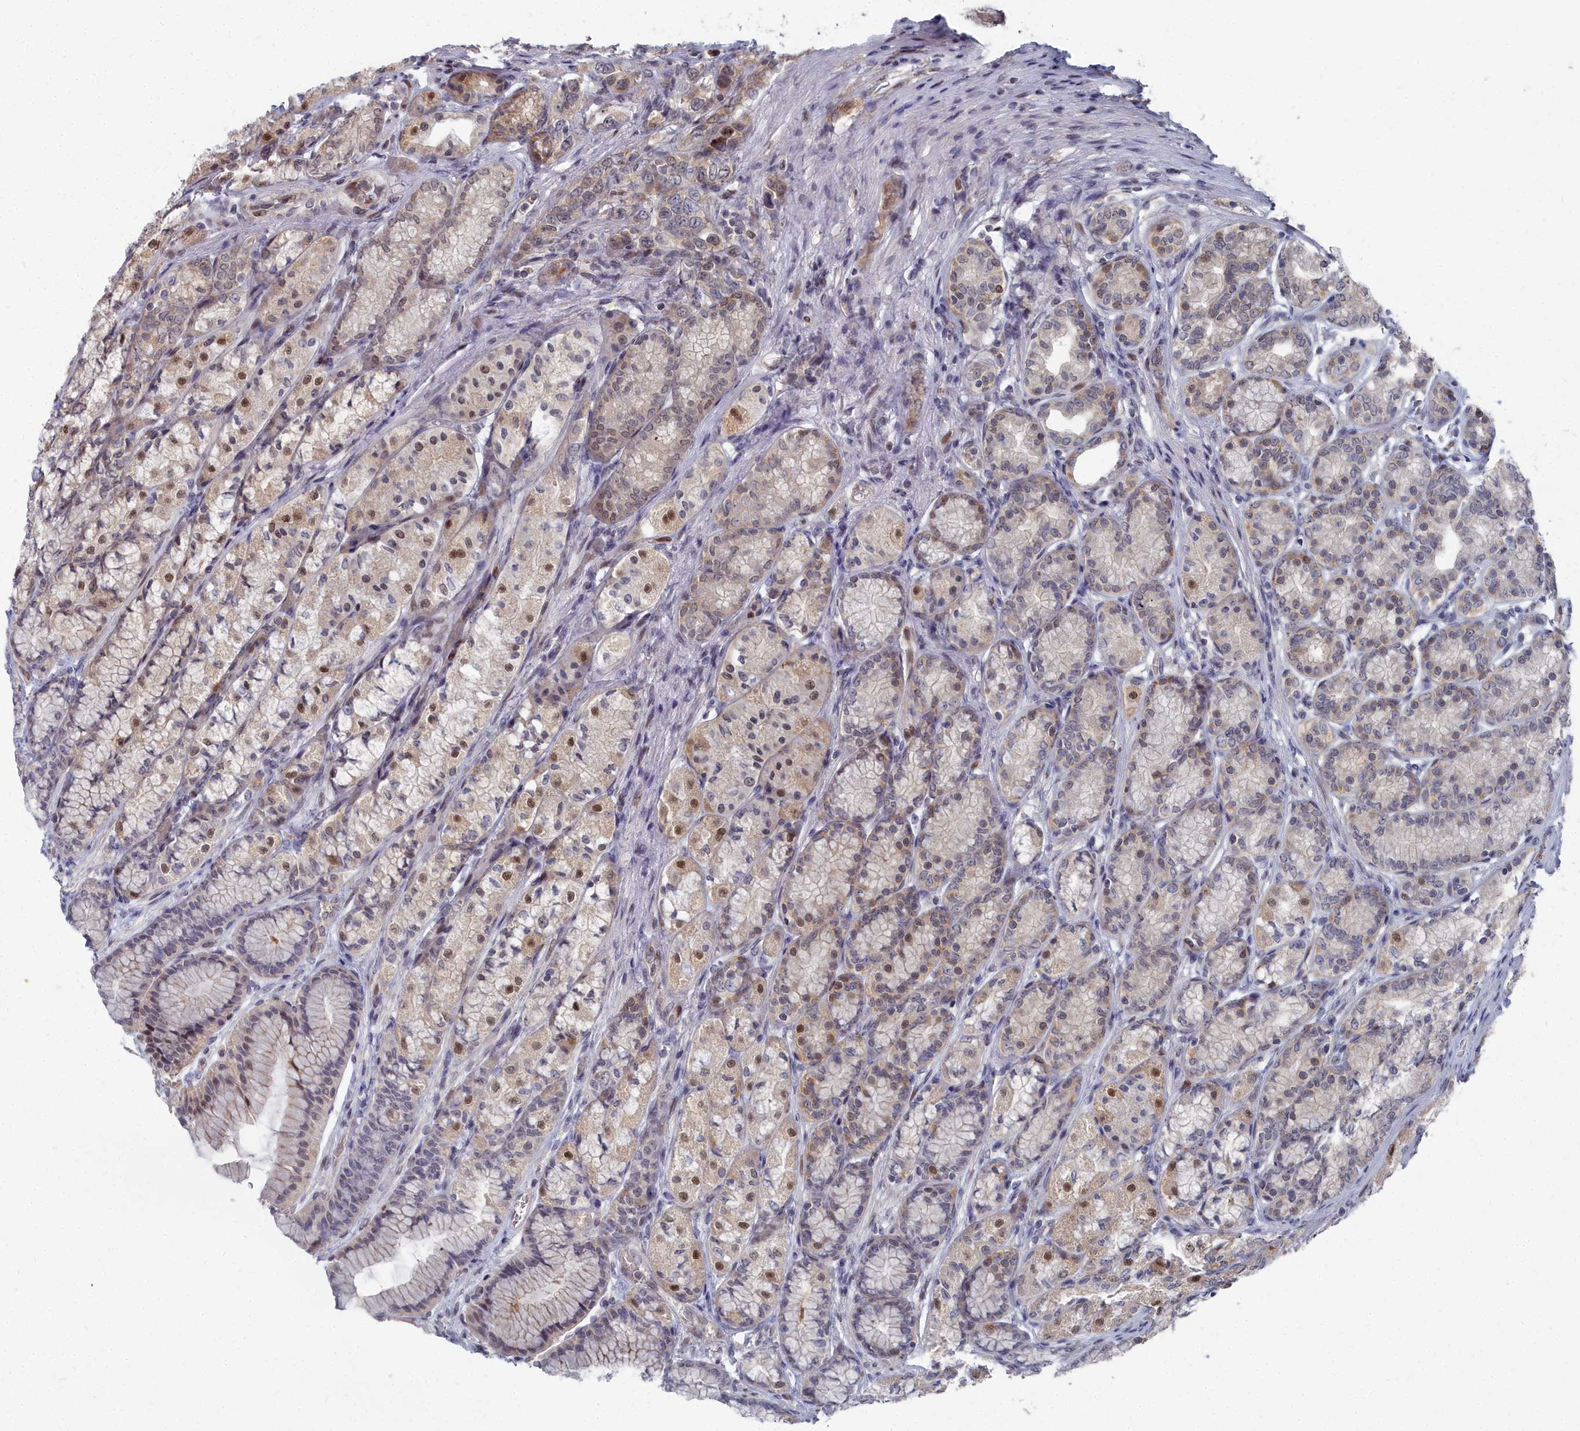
{"staining": {"intensity": "moderate", "quantity": "25%-75%", "location": "cytoplasmic/membranous,nuclear"}, "tissue": "stomach", "cell_type": "Glandular cells", "image_type": "normal", "snomed": [{"axis": "morphology", "description": "Normal tissue, NOS"}, {"axis": "morphology", "description": "Adenocarcinoma, NOS"}, {"axis": "morphology", "description": "Adenocarcinoma, High grade"}, {"axis": "topography", "description": "Stomach, upper"}, {"axis": "topography", "description": "Stomach"}], "caption": "This histopathology image displays normal stomach stained with IHC to label a protein in brown. The cytoplasmic/membranous,nuclear of glandular cells show moderate positivity for the protein. Nuclei are counter-stained blue.", "gene": "RPS27A", "patient": {"sex": "female", "age": 65}}